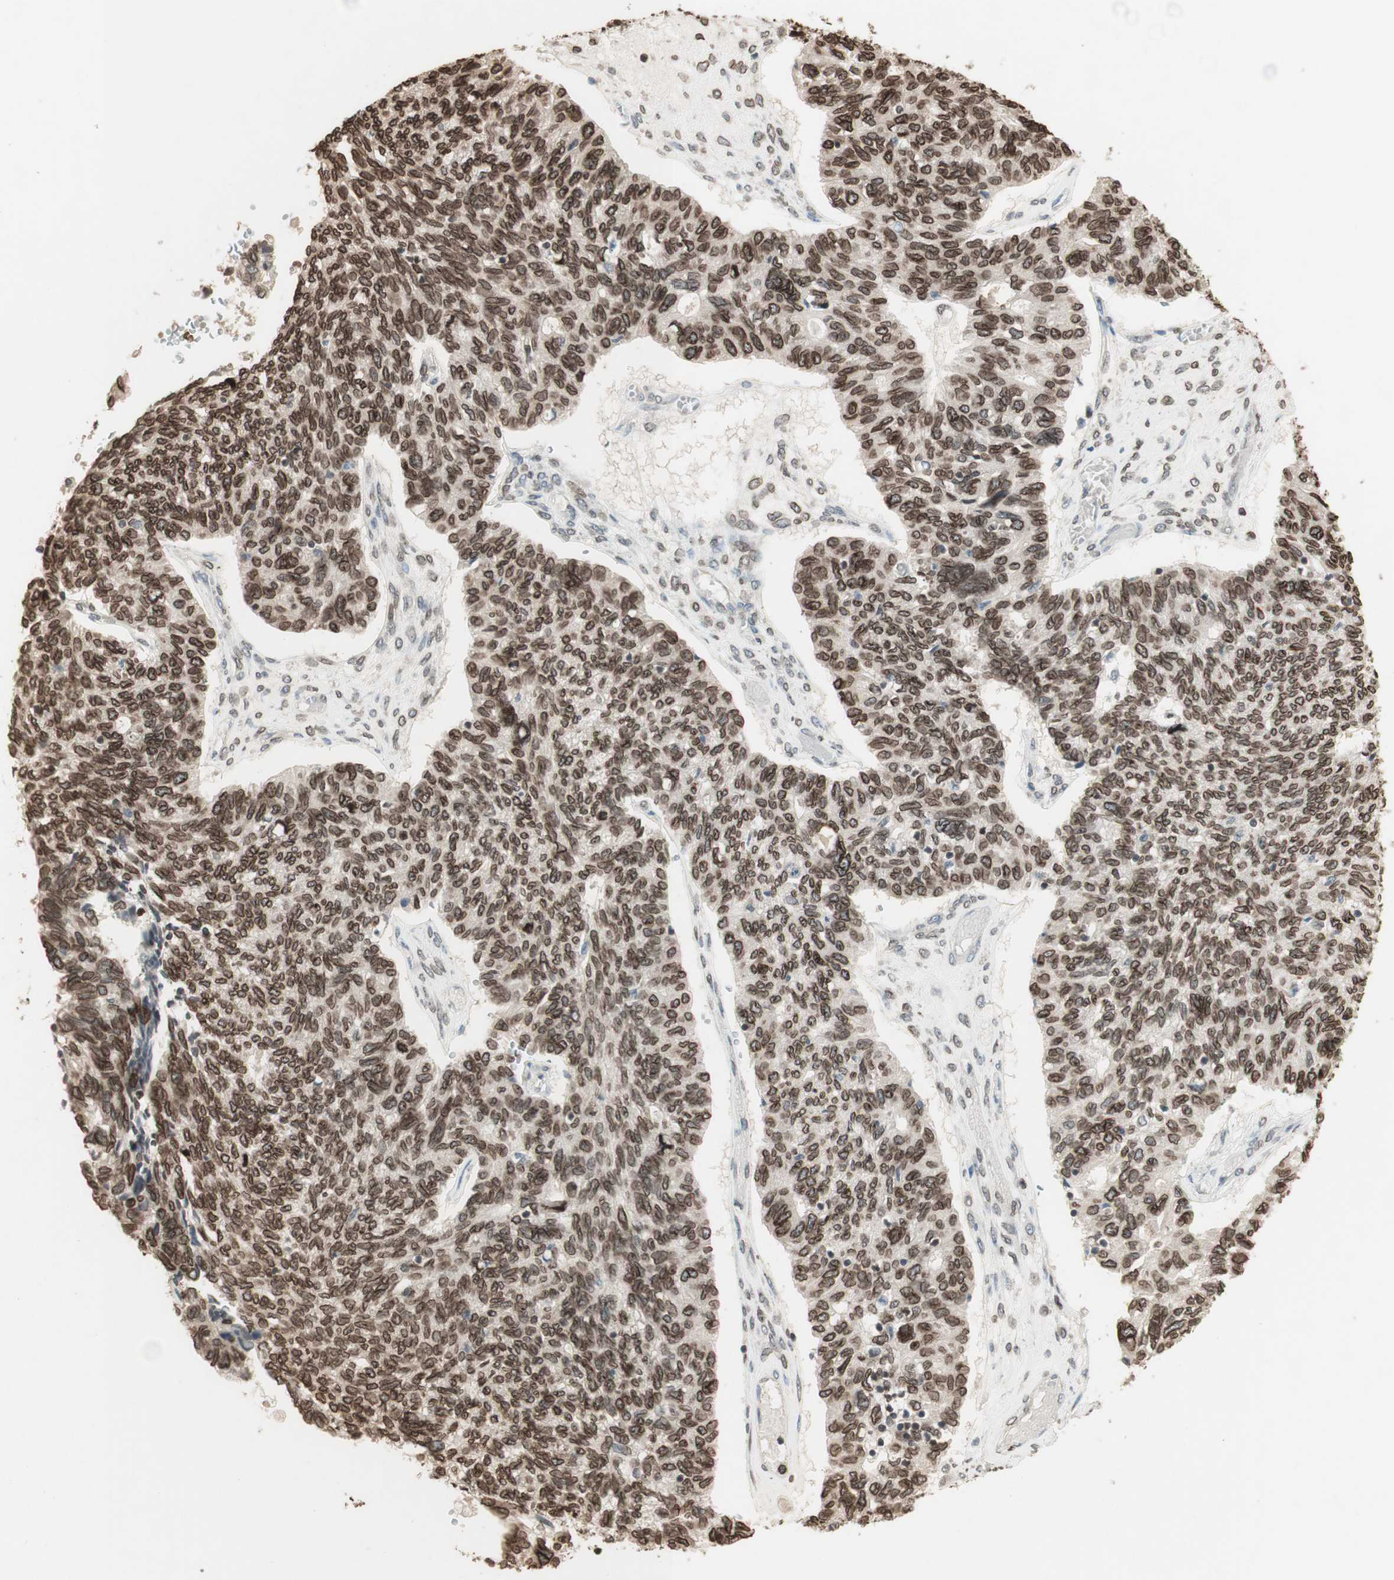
{"staining": {"intensity": "moderate", "quantity": ">75%", "location": "cytoplasmic/membranous,nuclear"}, "tissue": "ovarian cancer", "cell_type": "Tumor cells", "image_type": "cancer", "snomed": [{"axis": "morphology", "description": "Cystadenocarcinoma, serous, NOS"}, {"axis": "topography", "description": "Ovary"}], "caption": "This micrograph shows immunohistochemistry staining of ovarian cancer (serous cystadenocarcinoma), with medium moderate cytoplasmic/membranous and nuclear positivity in about >75% of tumor cells.", "gene": "TMPO", "patient": {"sex": "female", "age": 79}}